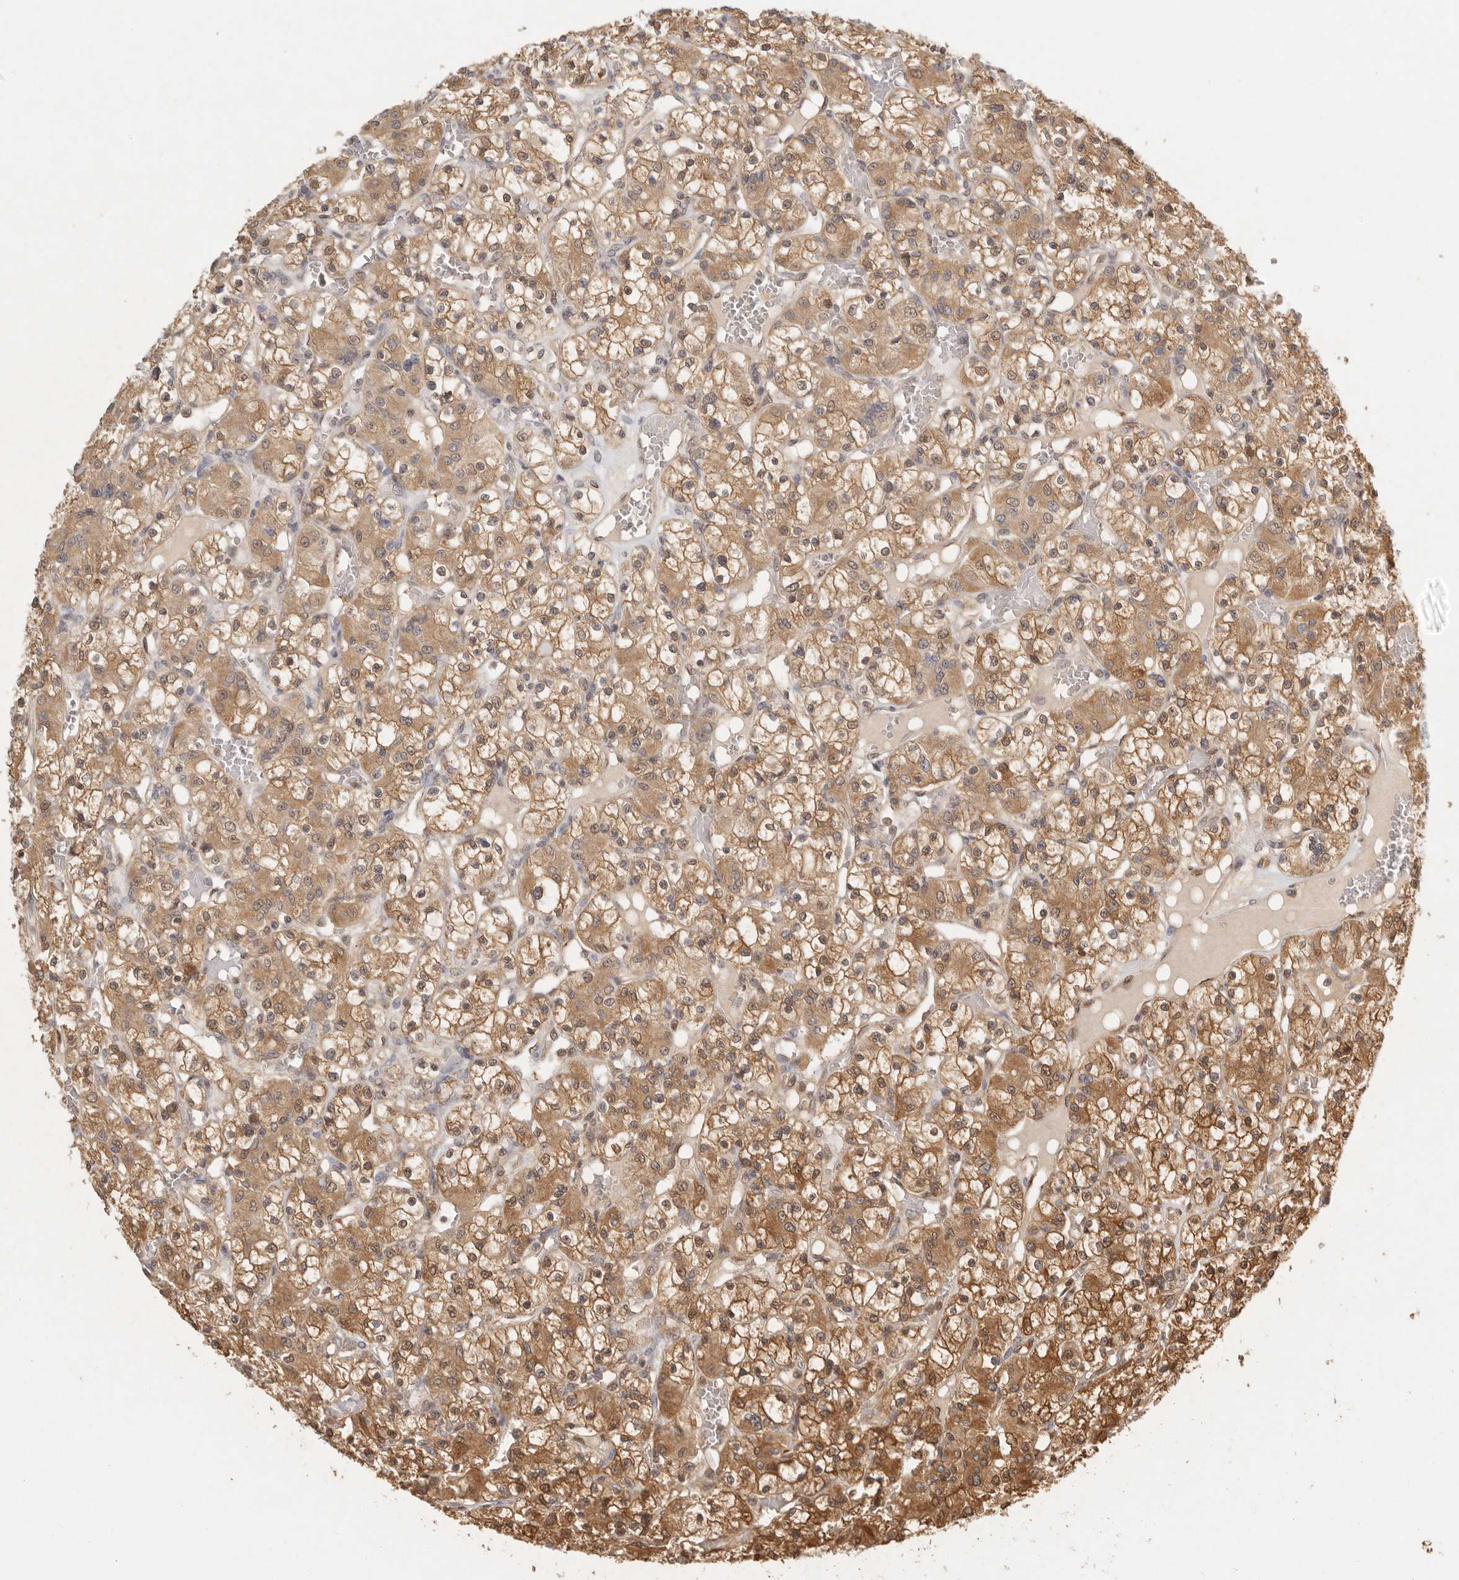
{"staining": {"intensity": "moderate", "quantity": ">75%", "location": "cytoplasmic/membranous,nuclear"}, "tissue": "renal cancer", "cell_type": "Tumor cells", "image_type": "cancer", "snomed": [{"axis": "morphology", "description": "Adenocarcinoma, NOS"}, {"axis": "topography", "description": "Kidney"}], "caption": "Tumor cells show moderate cytoplasmic/membranous and nuclear staining in approximately >75% of cells in adenocarcinoma (renal).", "gene": "PSMA5", "patient": {"sex": "female", "age": 59}}